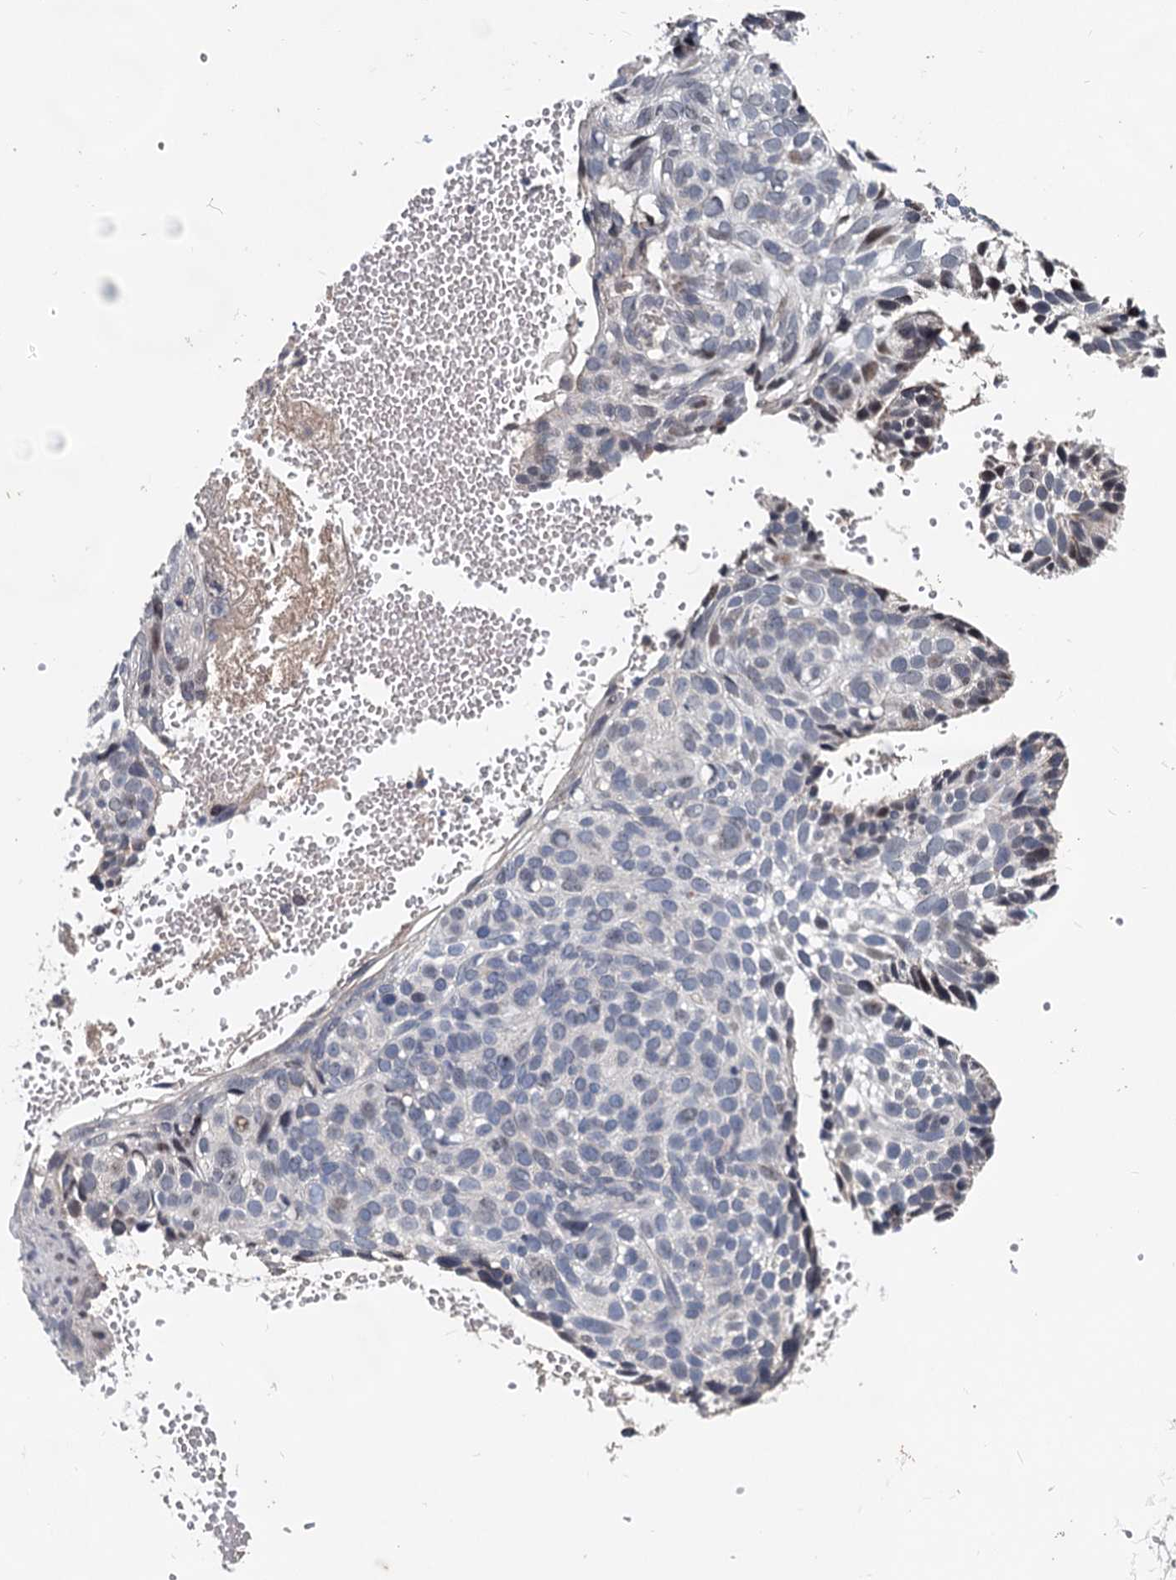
{"staining": {"intensity": "moderate", "quantity": "<25%", "location": "nuclear"}, "tissue": "skin cancer", "cell_type": "Tumor cells", "image_type": "cancer", "snomed": [{"axis": "morphology", "description": "Normal tissue, NOS"}, {"axis": "morphology", "description": "Basal cell carcinoma"}, {"axis": "topography", "description": "Skin"}], "caption": "DAB (3,3'-diaminobenzidine) immunohistochemical staining of skin cancer (basal cell carcinoma) shows moderate nuclear protein staining in approximately <25% of tumor cells. The protein of interest is shown in brown color, while the nuclei are stained blue.", "gene": "RITA1", "patient": {"sex": "male", "age": 66}}